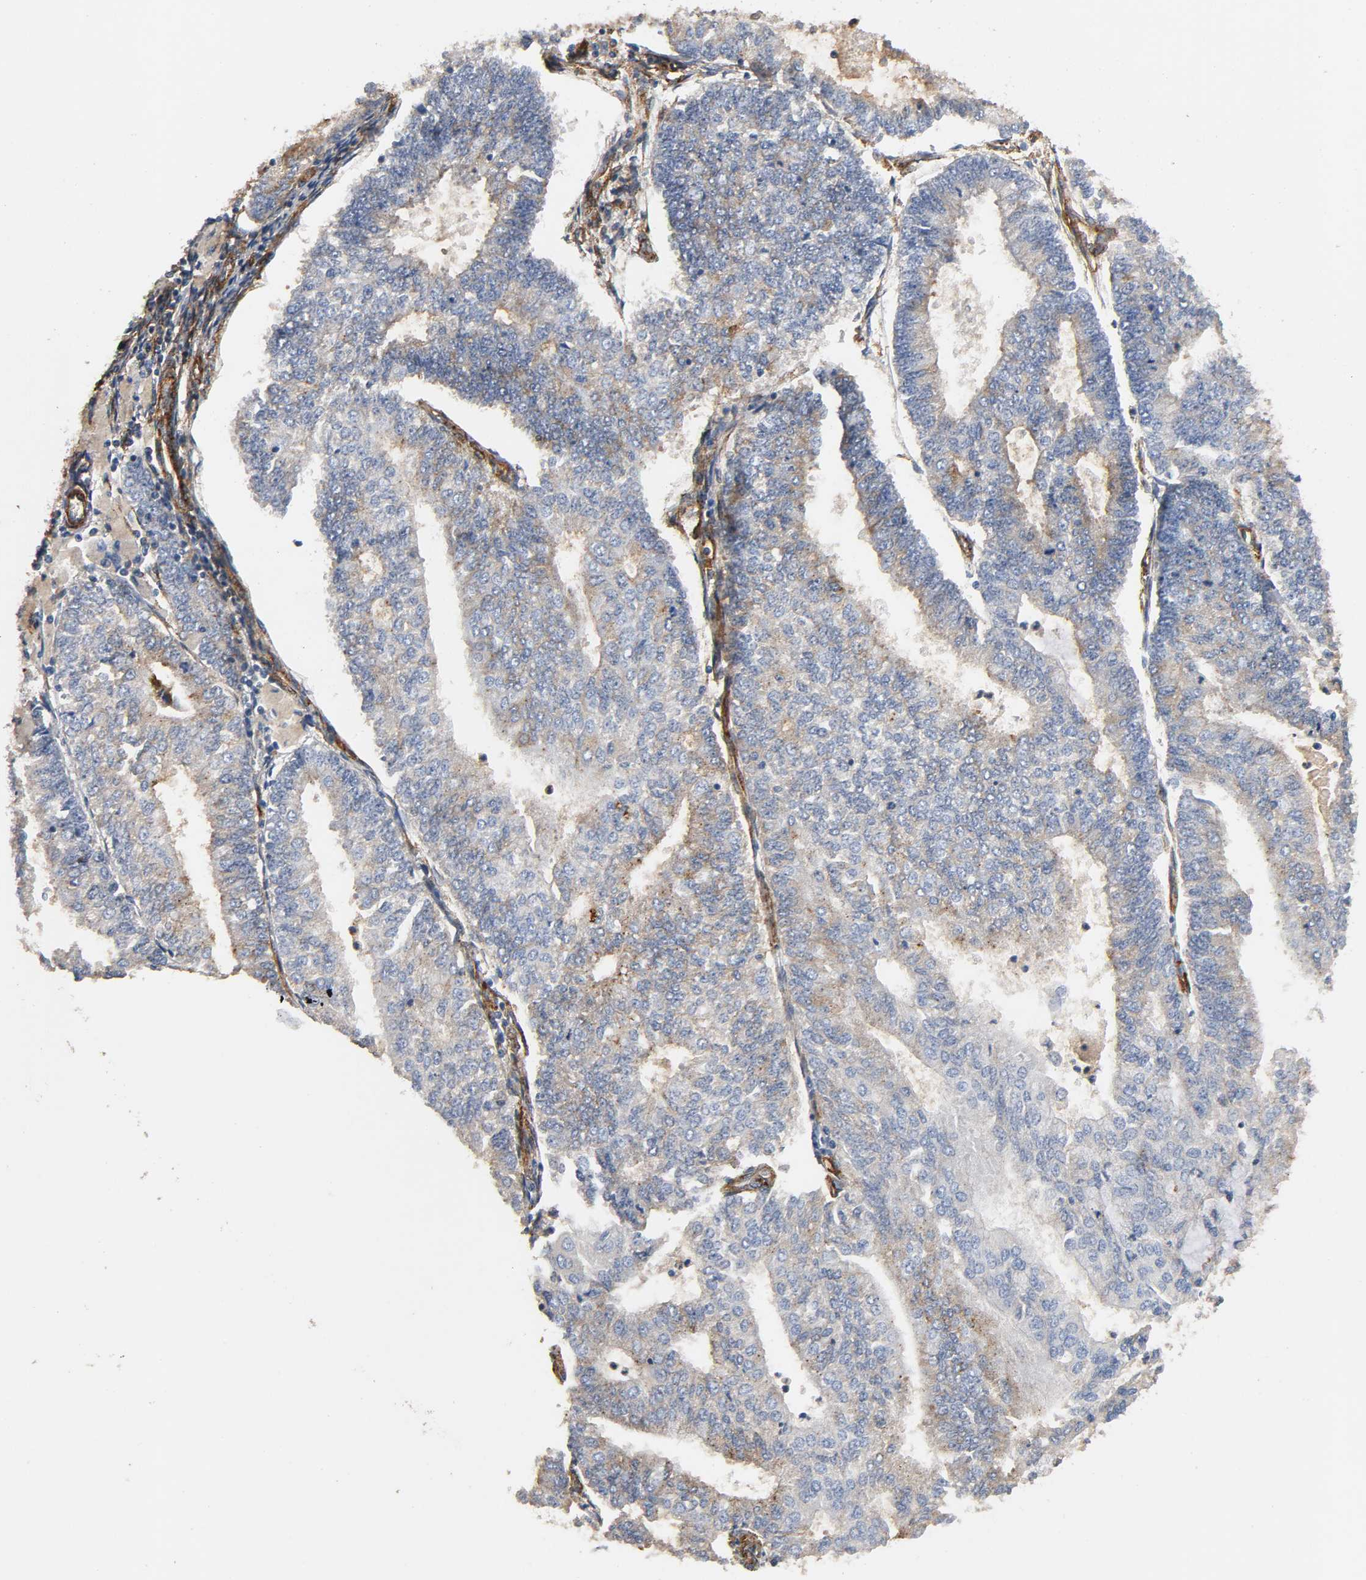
{"staining": {"intensity": "weak", "quantity": "<25%", "location": "cytoplasmic/membranous"}, "tissue": "endometrial cancer", "cell_type": "Tumor cells", "image_type": "cancer", "snomed": [{"axis": "morphology", "description": "Adenocarcinoma, NOS"}, {"axis": "topography", "description": "Endometrium"}], "caption": "High power microscopy micrograph of an IHC histopathology image of adenocarcinoma (endometrial), revealing no significant staining in tumor cells.", "gene": "IFITM3", "patient": {"sex": "female", "age": 59}}